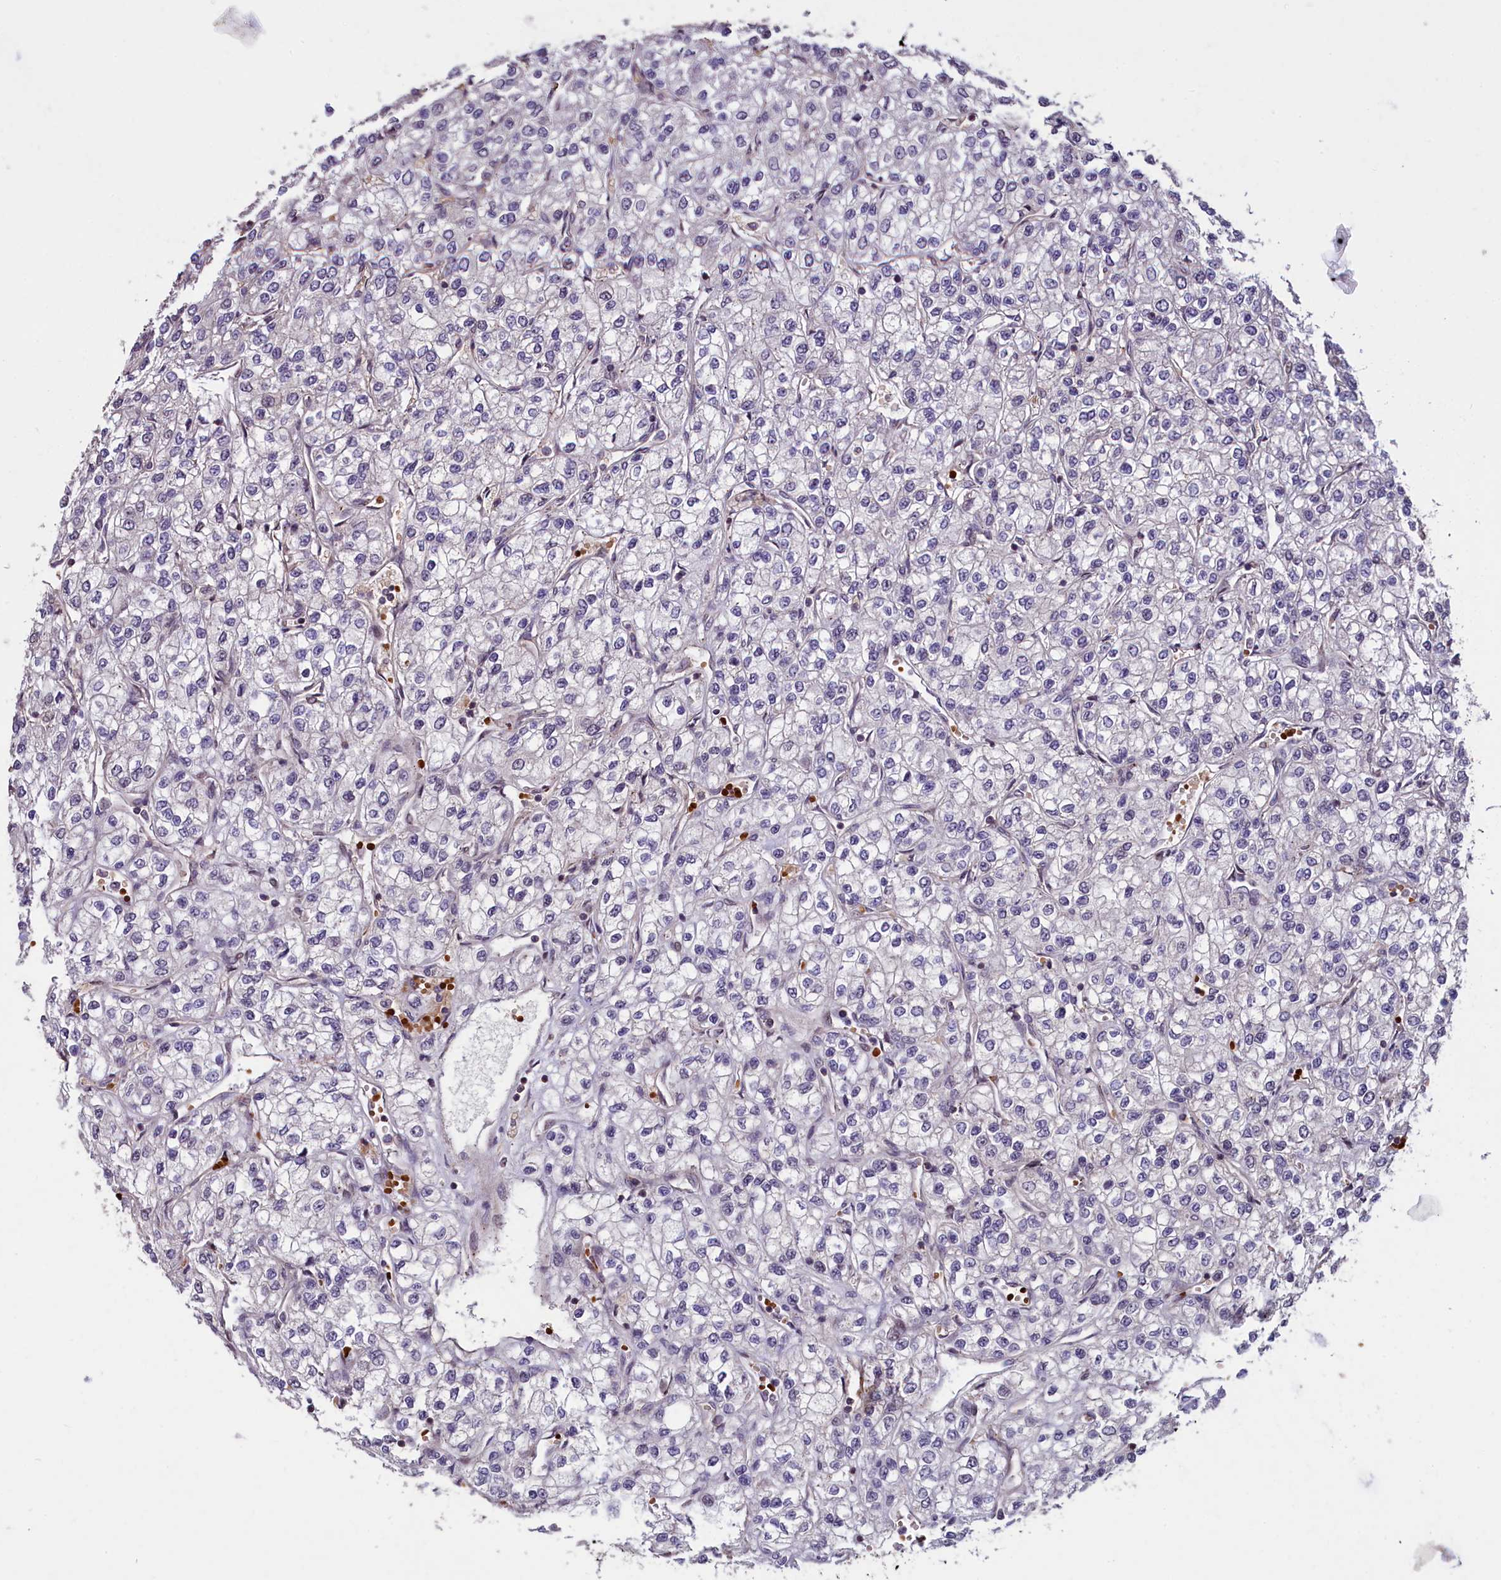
{"staining": {"intensity": "negative", "quantity": "none", "location": "none"}, "tissue": "renal cancer", "cell_type": "Tumor cells", "image_type": "cancer", "snomed": [{"axis": "morphology", "description": "Adenocarcinoma, NOS"}, {"axis": "topography", "description": "Kidney"}], "caption": "Immunohistochemistry (IHC) of human renal cancer reveals no expression in tumor cells. (DAB (3,3'-diaminobenzidine) immunohistochemistry visualized using brightfield microscopy, high magnification).", "gene": "SHFL", "patient": {"sex": "male", "age": 80}}